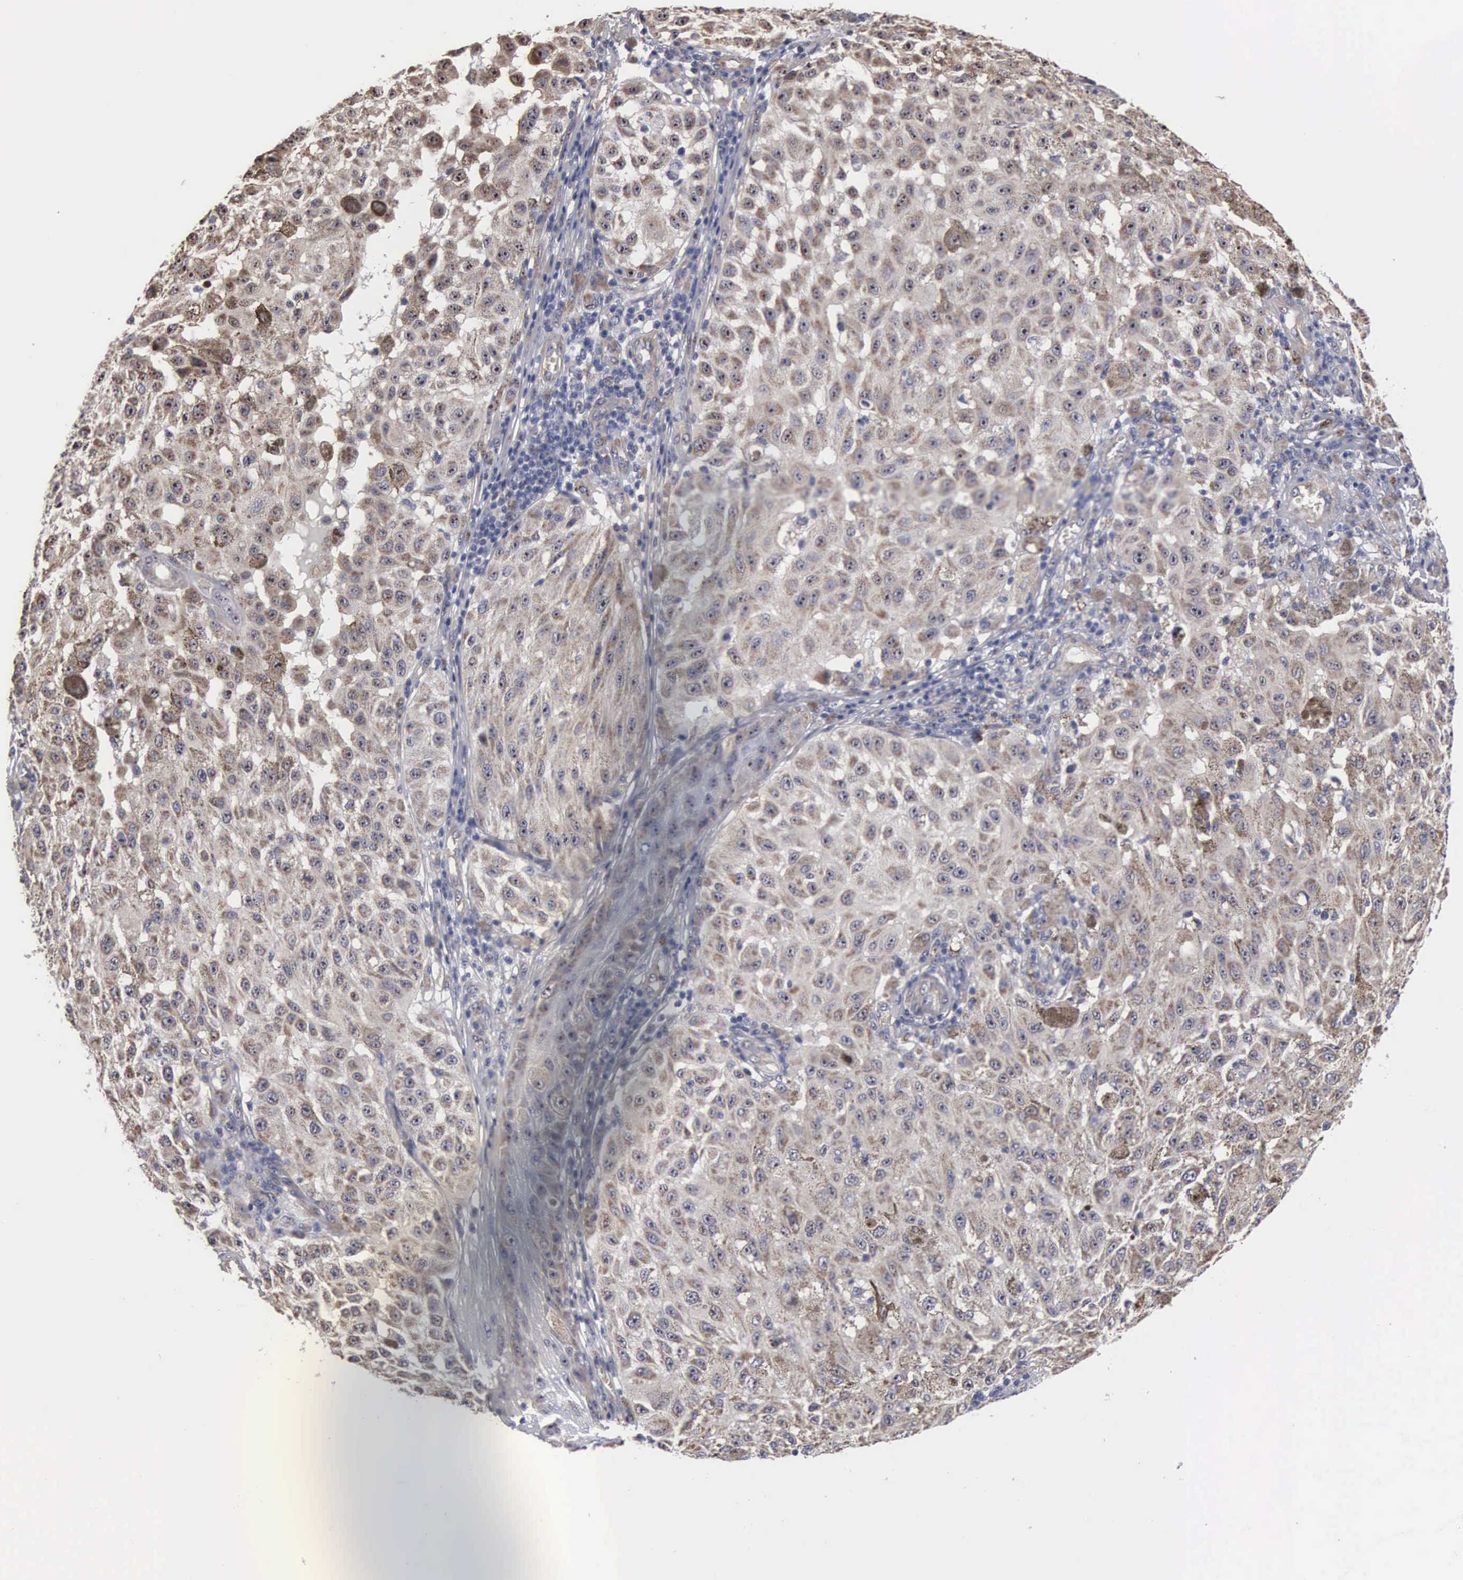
{"staining": {"intensity": "weak", "quantity": "<25%", "location": "nuclear"}, "tissue": "melanoma", "cell_type": "Tumor cells", "image_type": "cancer", "snomed": [{"axis": "morphology", "description": "Malignant melanoma, NOS"}, {"axis": "topography", "description": "Skin"}], "caption": "Immunohistochemistry (IHC) micrograph of neoplastic tissue: malignant melanoma stained with DAB (3,3'-diaminobenzidine) displays no significant protein positivity in tumor cells. (DAB IHC, high magnification).", "gene": "NGDN", "patient": {"sex": "female", "age": 64}}